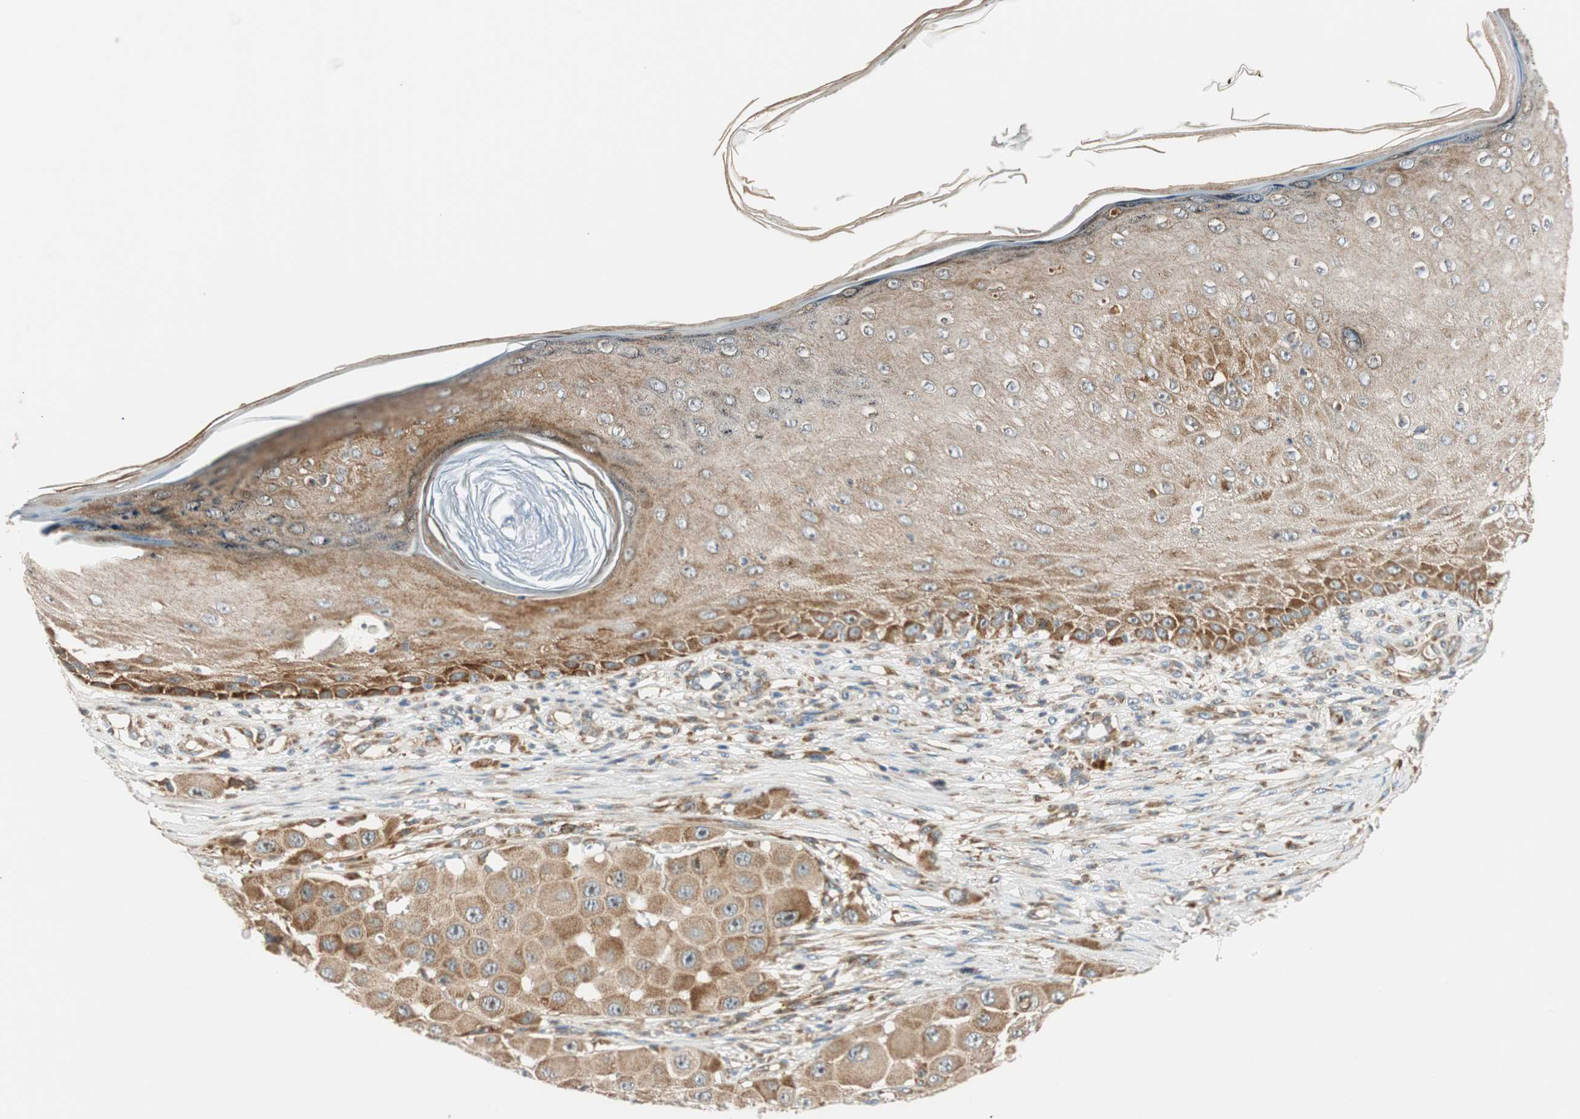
{"staining": {"intensity": "moderate", "quantity": ">75%", "location": "cytoplasmic/membranous"}, "tissue": "melanoma", "cell_type": "Tumor cells", "image_type": "cancer", "snomed": [{"axis": "morphology", "description": "Malignant melanoma, NOS"}, {"axis": "topography", "description": "Skin"}], "caption": "High-magnification brightfield microscopy of melanoma stained with DAB (brown) and counterstained with hematoxylin (blue). tumor cells exhibit moderate cytoplasmic/membranous positivity is present in about>75% of cells.", "gene": "ABI1", "patient": {"sex": "female", "age": 81}}